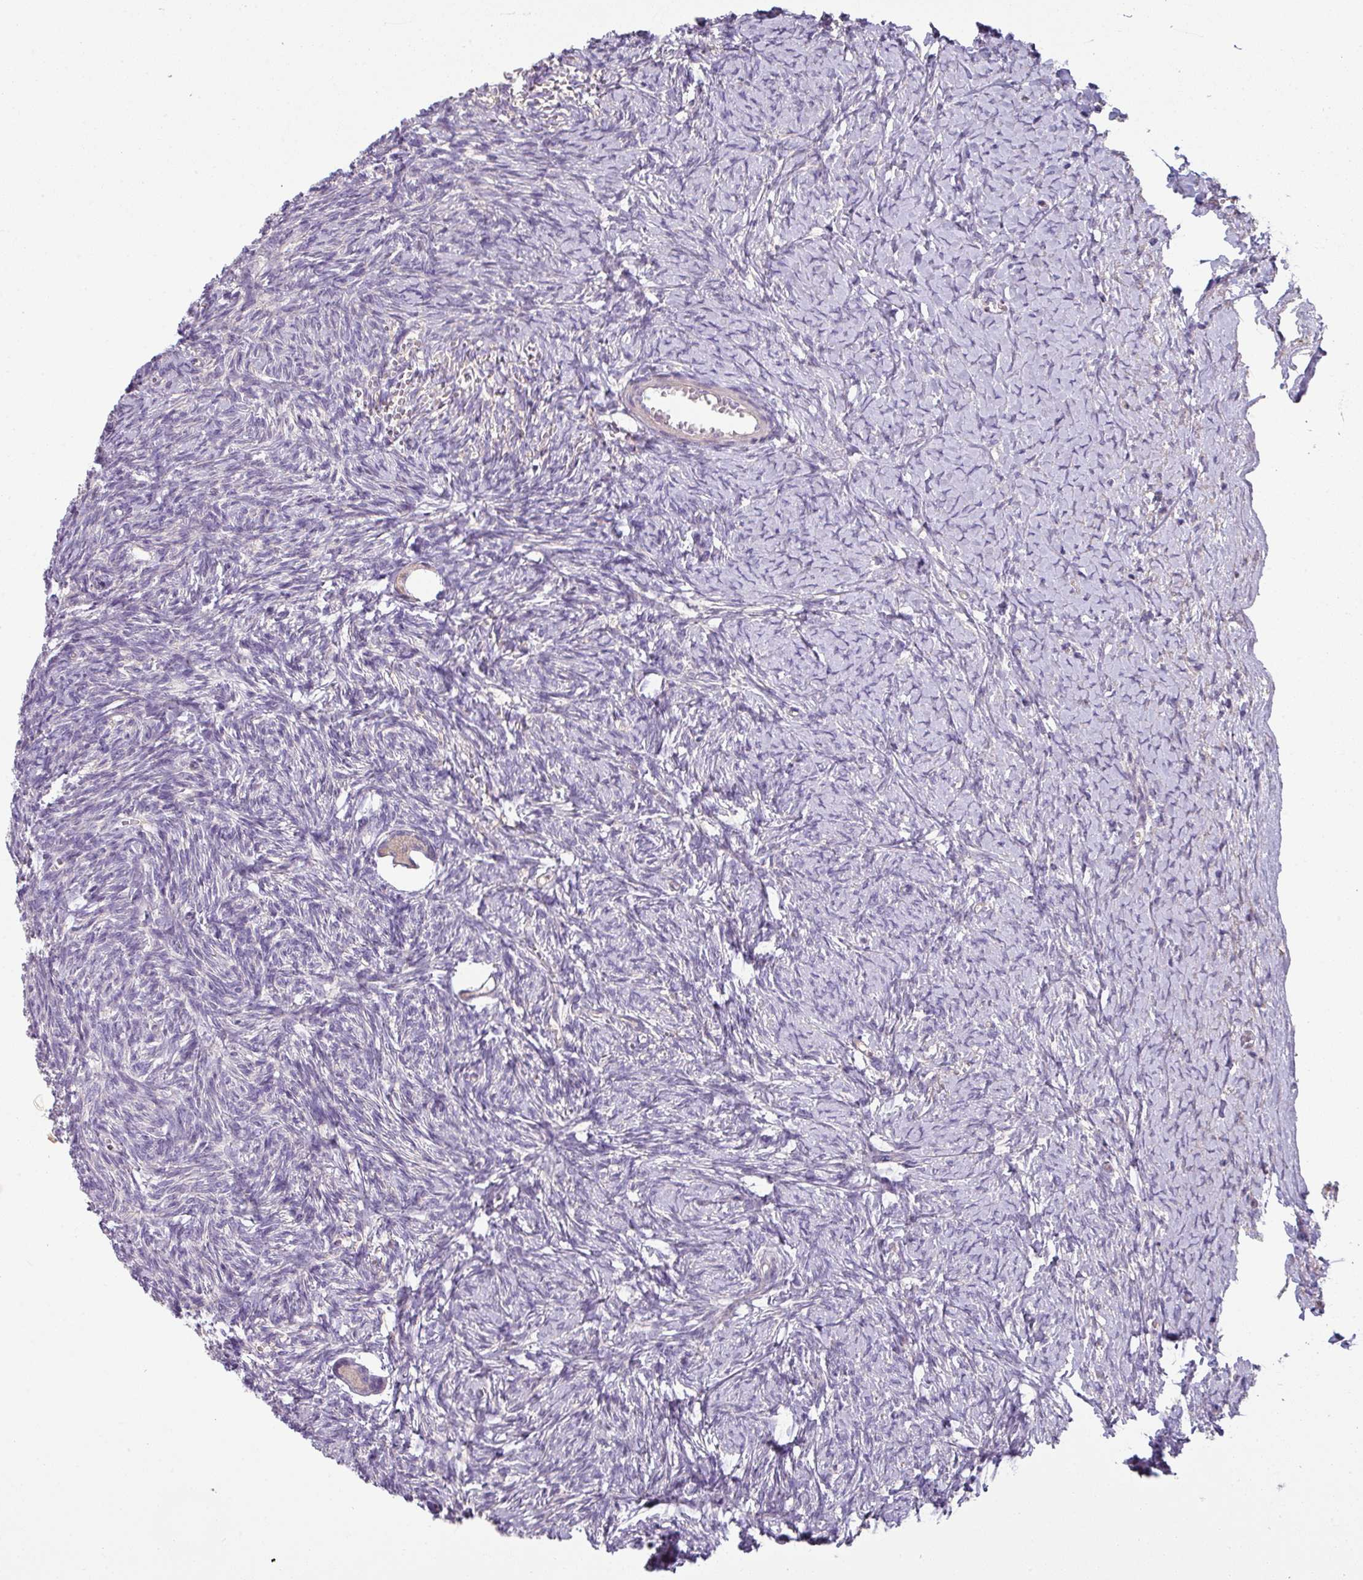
{"staining": {"intensity": "weak", "quantity": ">75%", "location": "cytoplasmic/membranous"}, "tissue": "ovary", "cell_type": "Follicle cells", "image_type": "normal", "snomed": [{"axis": "morphology", "description": "Normal tissue, NOS"}, {"axis": "topography", "description": "Ovary"}], "caption": "An IHC image of benign tissue is shown. Protein staining in brown highlights weak cytoplasmic/membranous positivity in ovary within follicle cells.", "gene": "LRRC9", "patient": {"sex": "female", "age": 39}}